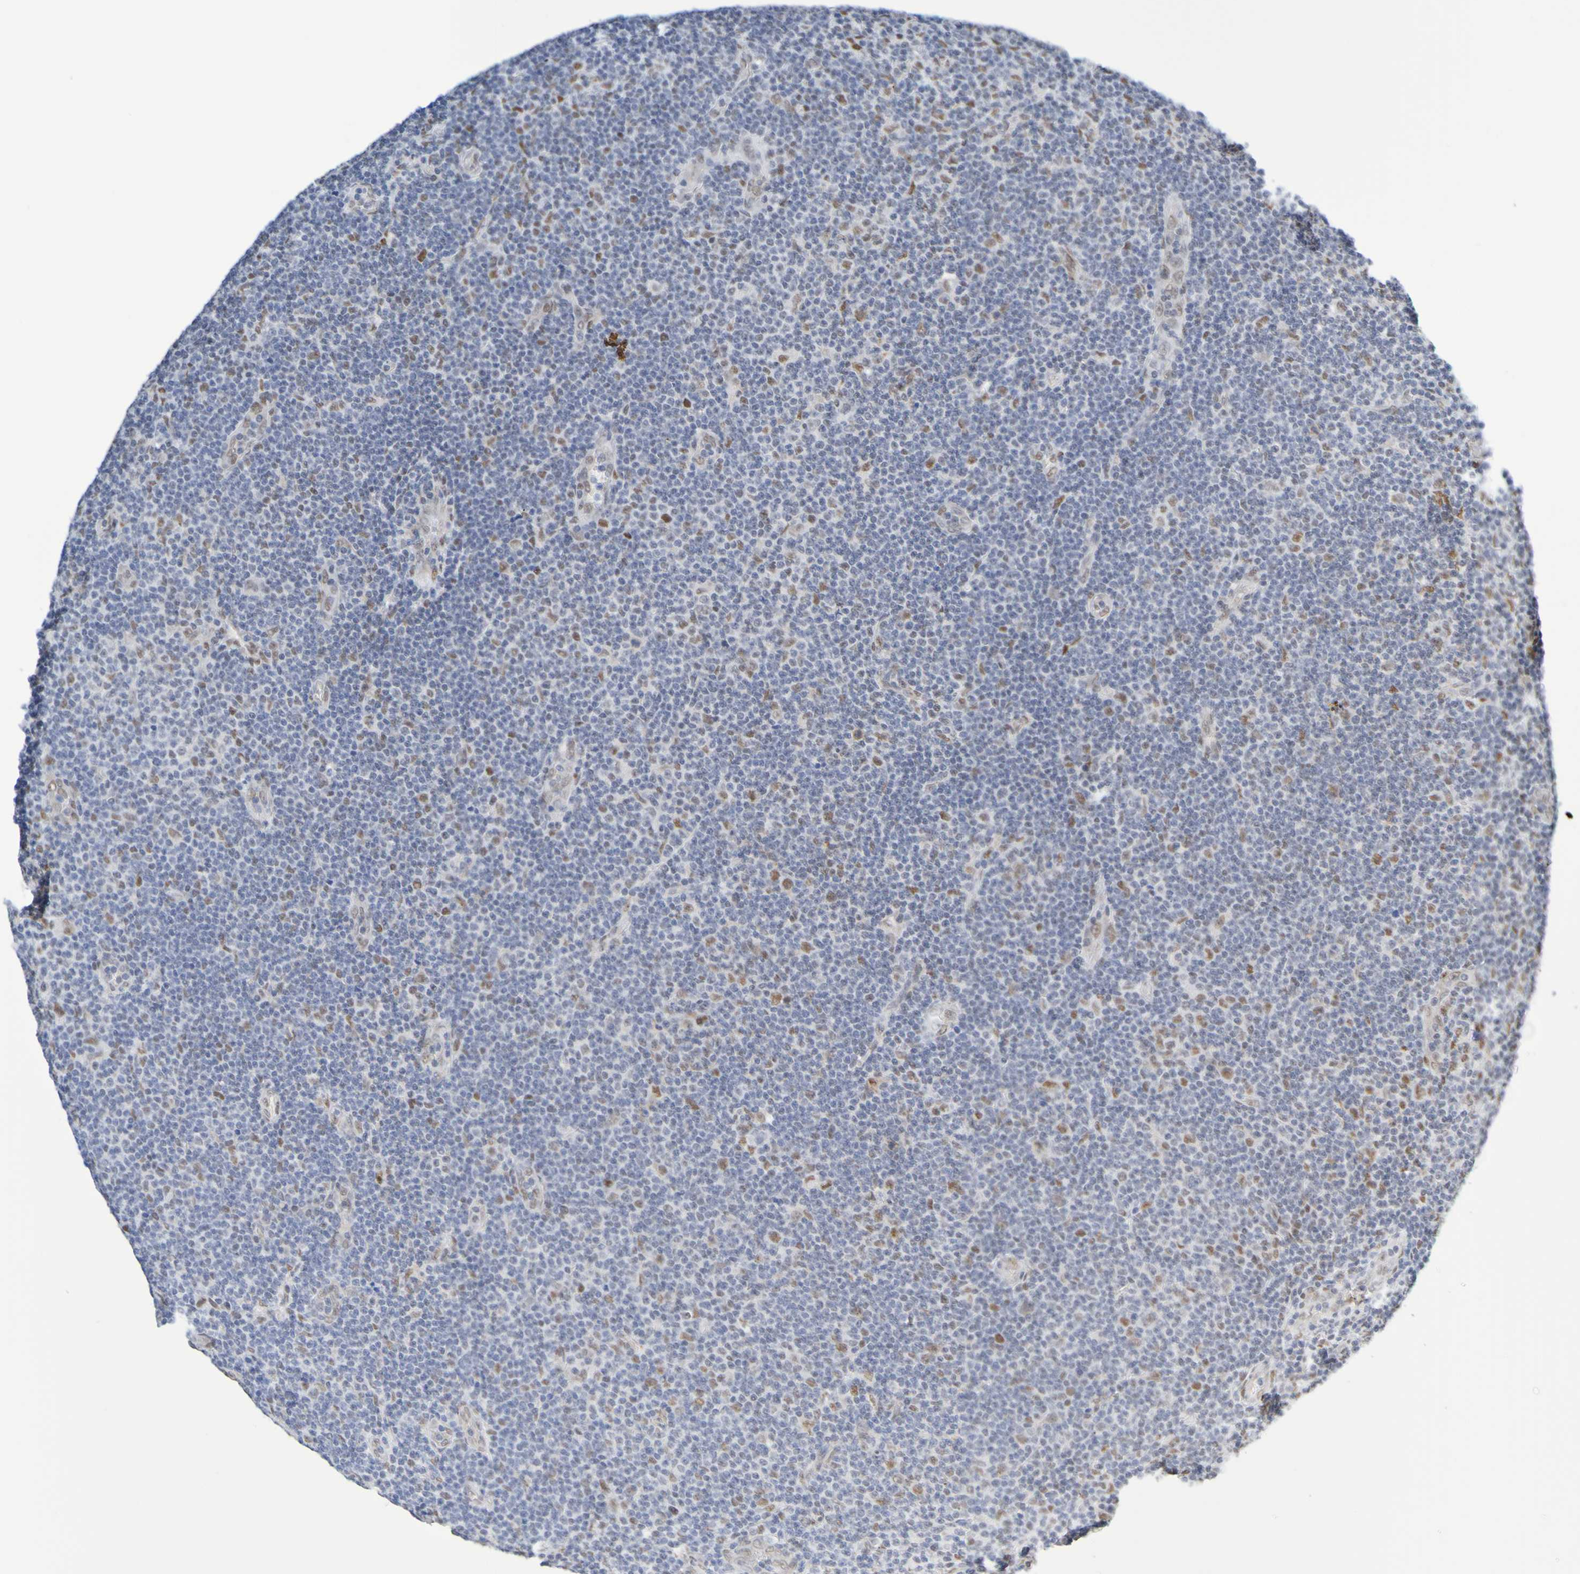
{"staining": {"intensity": "weak", "quantity": "25%-75%", "location": "nuclear"}, "tissue": "lymphoma", "cell_type": "Tumor cells", "image_type": "cancer", "snomed": [{"axis": "morphology", "description": "Malignant lymphoma, non-Hodgkin's type, Low grade"}, {"axis": "topography", "description": "Lymph node"}], "caption": "Human low-grade malignant lymphoma, non-Hodgkin's type stained for a protein (brown) shows weak nuclear positive staining in about 25%-75% of tumor cells.", "gene": "HDAC2", "patient": {"sex": "male", "age": 83}}